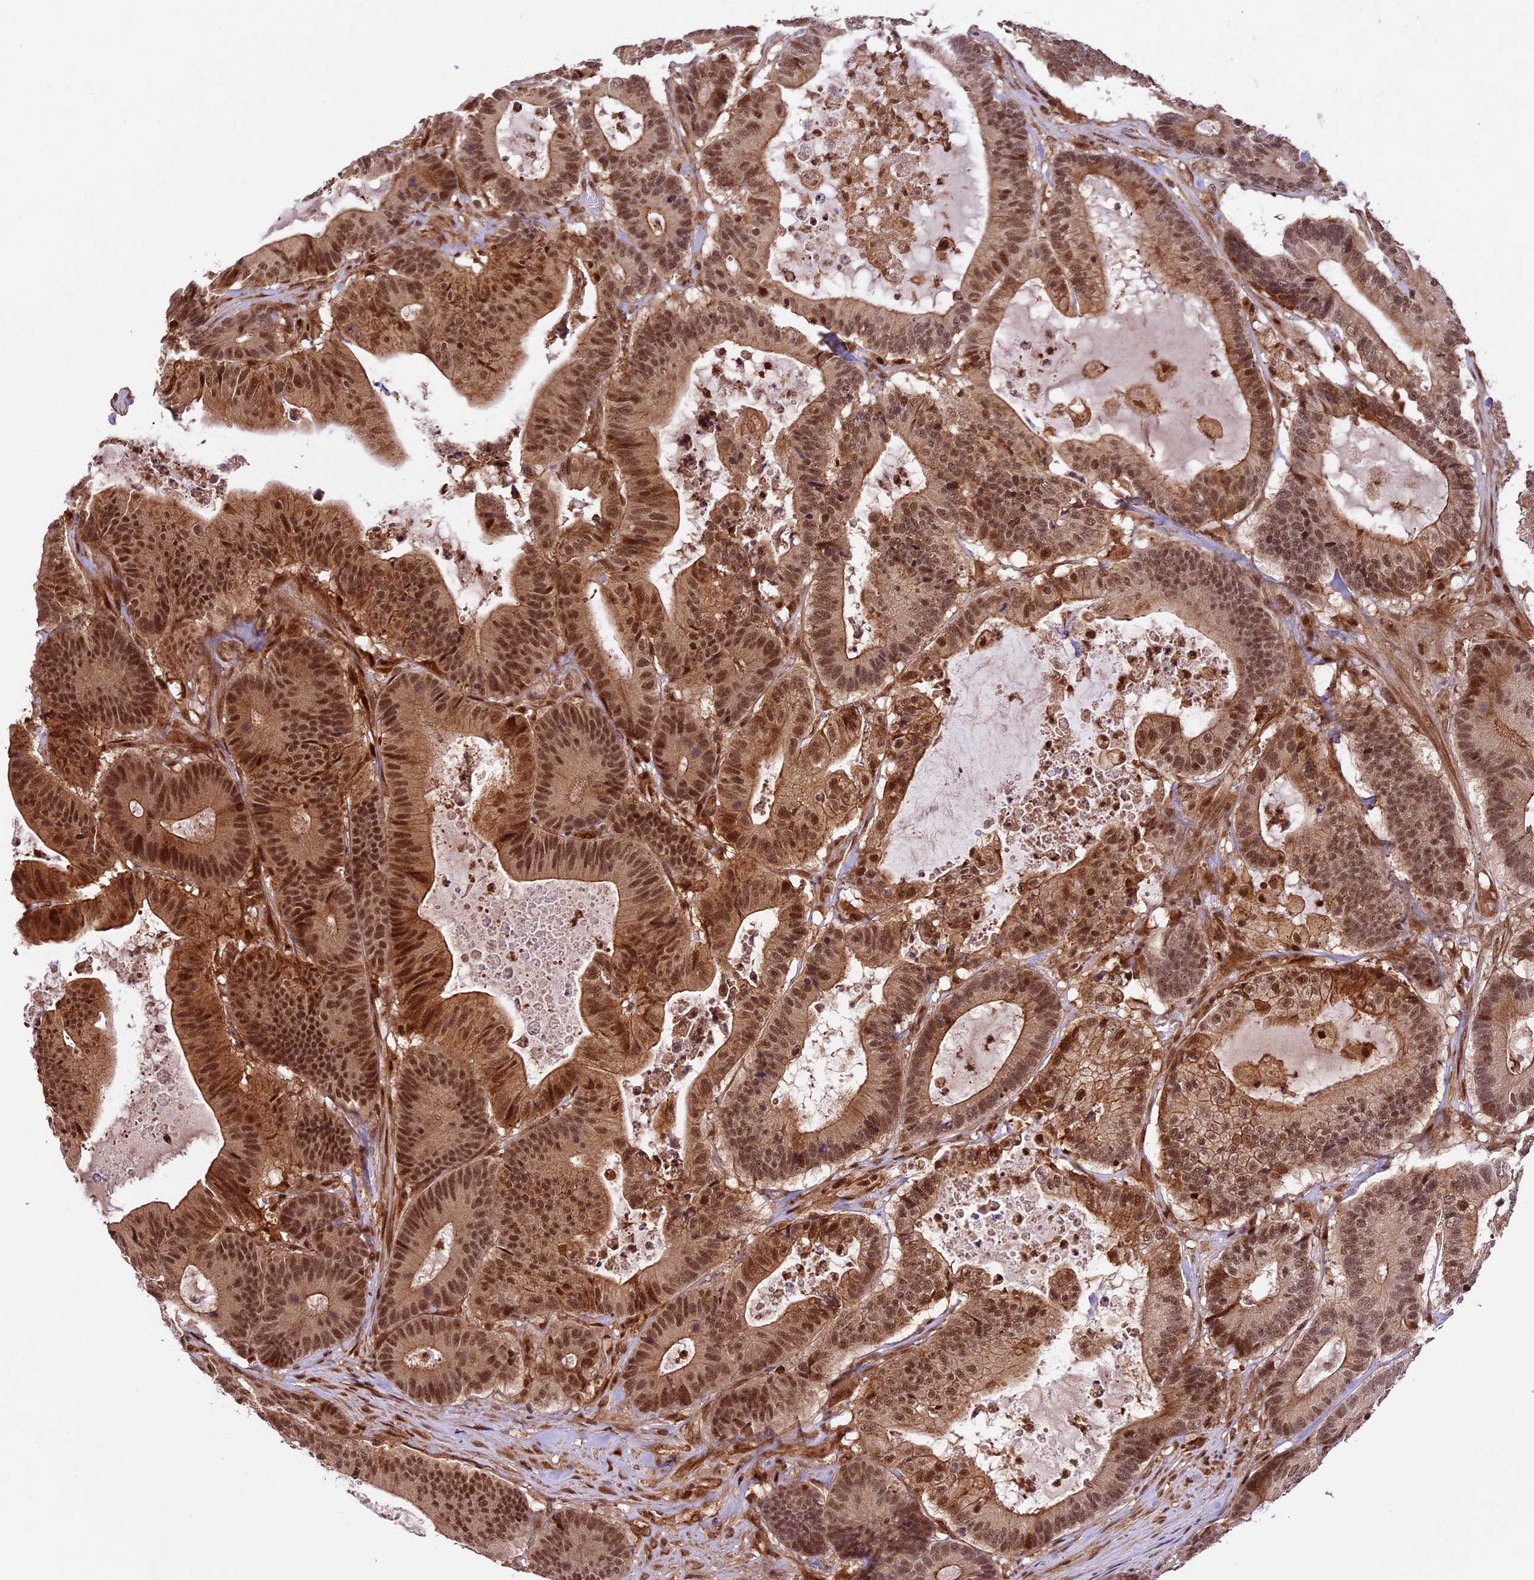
{"staining": {"intensity": "moderate", "quantity": ">75%", "location": "cytoplasmic/membranous,nuclear"}, "tissue": "colorectal cancer", "cell_type": "Tumor cells", "image_type": "cancer", "snomed": [{"axis": "morphology", "description": "Adenocarcinoma, NOS"}, {"axis": "topography", "description": "Colon"}], "caption": "Immunohistochemical staining of human colorectal cancer exhibits moderate cytoplasmic/membranous and nuclear protein positivity in about >75% of tumor cells.", "gene": "DHX38", "patient": {"sex": "female", "age": 84}}